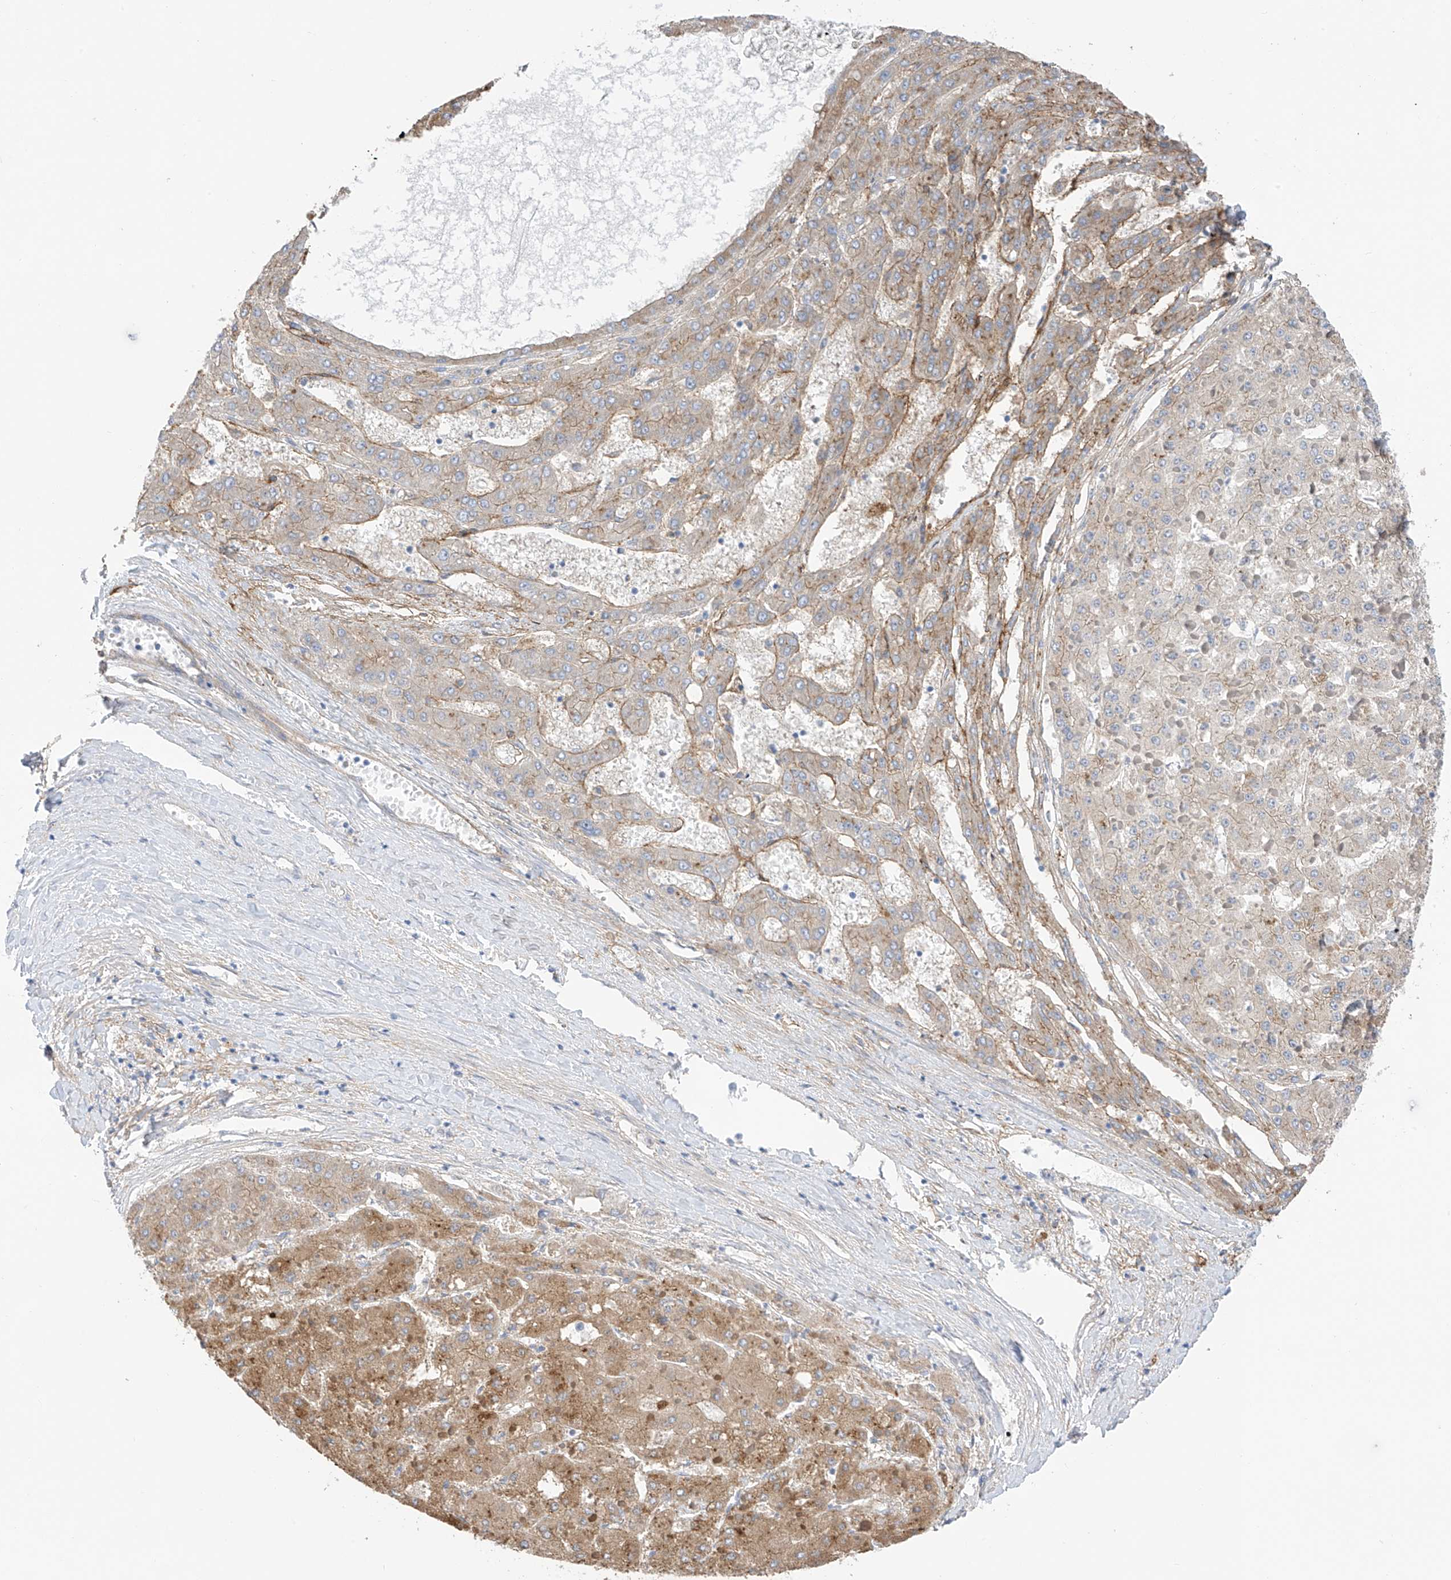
{"staining": {"intensity": "moderate", "quantity": "<25%", "location": "cytoplasmic/membranous"}, "tissue": "liver cancer", "cell_type": "Tumor cells", "image_type": "cancer", "snomed": [{"axis": "morphology", "description": "Carcinoma, Hepatocellular, NOS"}, {"axis": "topography", "description": "Liver"}], "caption": "Immunohistochemical staining of human hepatocellular carcinoma (liver) reveals low levels of moderate cytoplasmic/membranous protein staining in about <25% of tumor cells.", "gene": "ITGA9", "patient": {"sex": "female", "age": 73}}